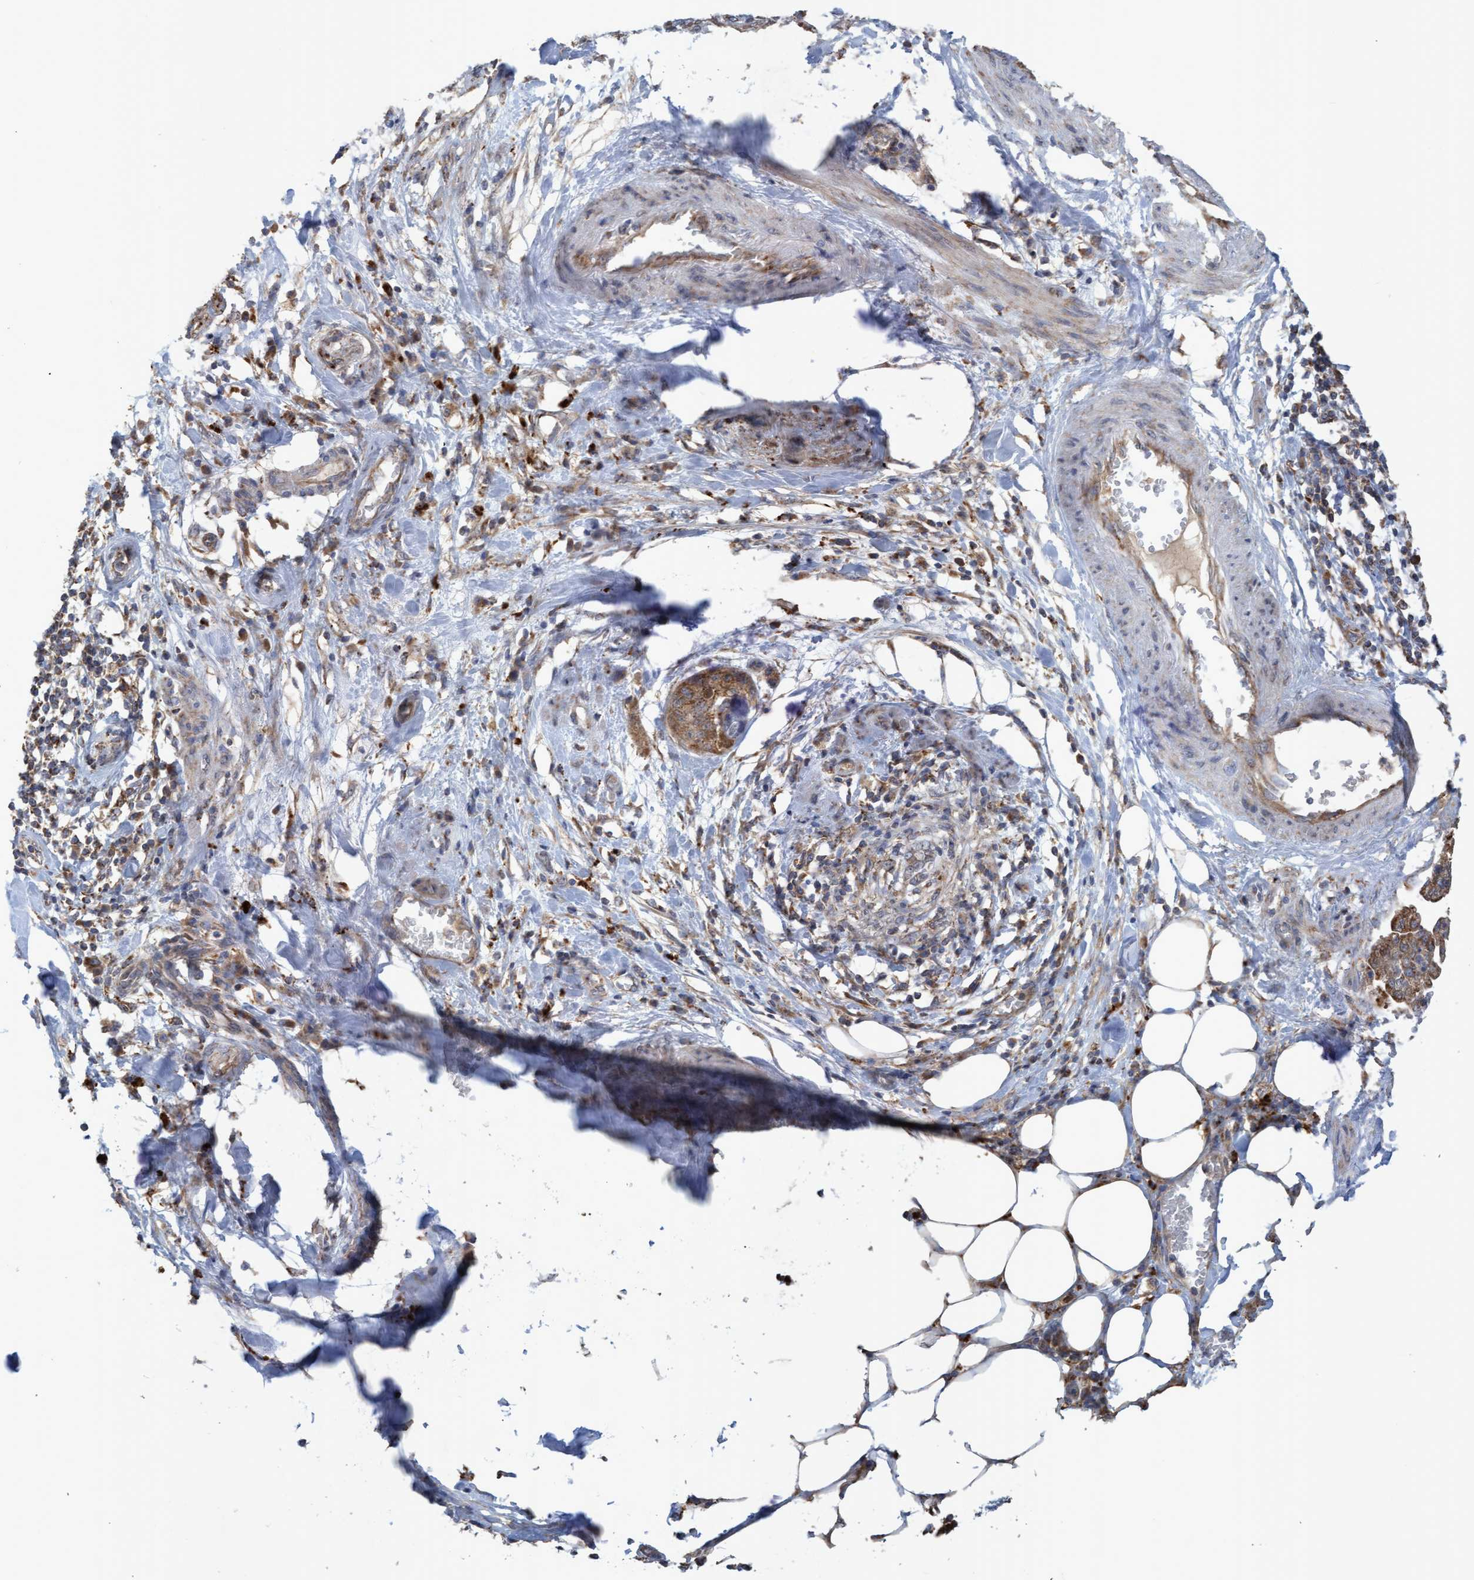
{"staining": {"intensity": "moderate", "quantity": ">75%", "location": "cytoplasmic/membranous"}, "tissue": "pancreatic cancer", "cell_type": "Tumor cells", "image_type": "cancer", "snomed": [{"axis": "morphology", "description": "Adenocarcinoma, NOS"}, {"axis": "topography", "description": "Pancreas"}], "caption": "Moderate cytoplasmic/membranous positivity is present in about >75% of tumor cells in adenocarcinoma (pancreatic).", "gene": "ATPAF2", "patient": {"sex": "female", "age": 78}}